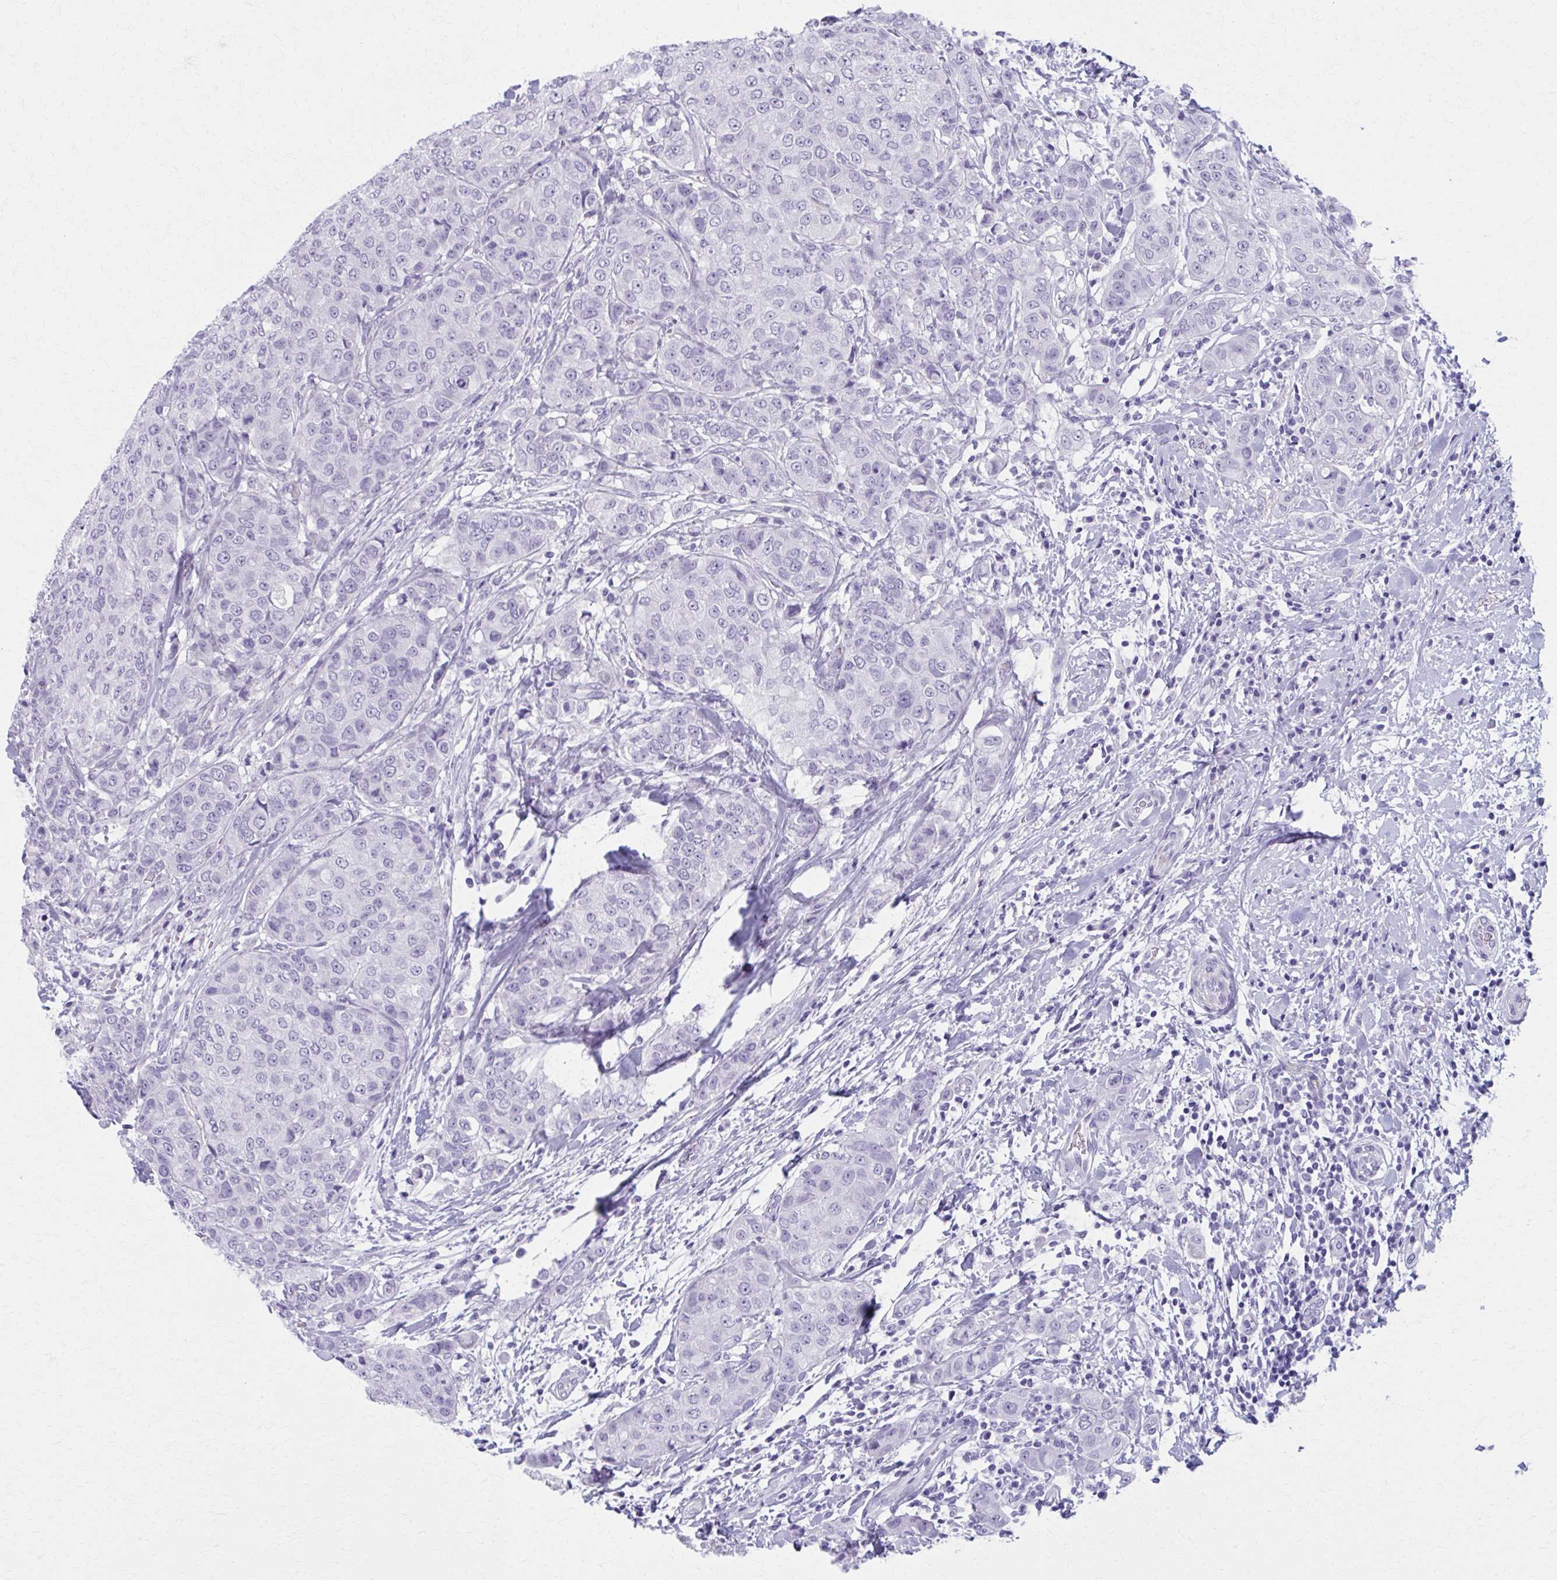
{"staining": {"intensity": "negative", "quantity": "none", "location": "none"}, "tissue": "breast cancer", "cell_type": "Tumor cells", "image_type": "cancer", "snomed": [{"axis": "morphology", "description": "Duct carcinoma"}, {"axis": "topography", "description": "Breast"}], "caption": "DAB immunohistochemical staining of human breast cancer (intraductal carcinoma) shows no significant positivity in tumor cells.", "gene": "MPLKIP", "patient": {"sex": "female", "age": 27}}